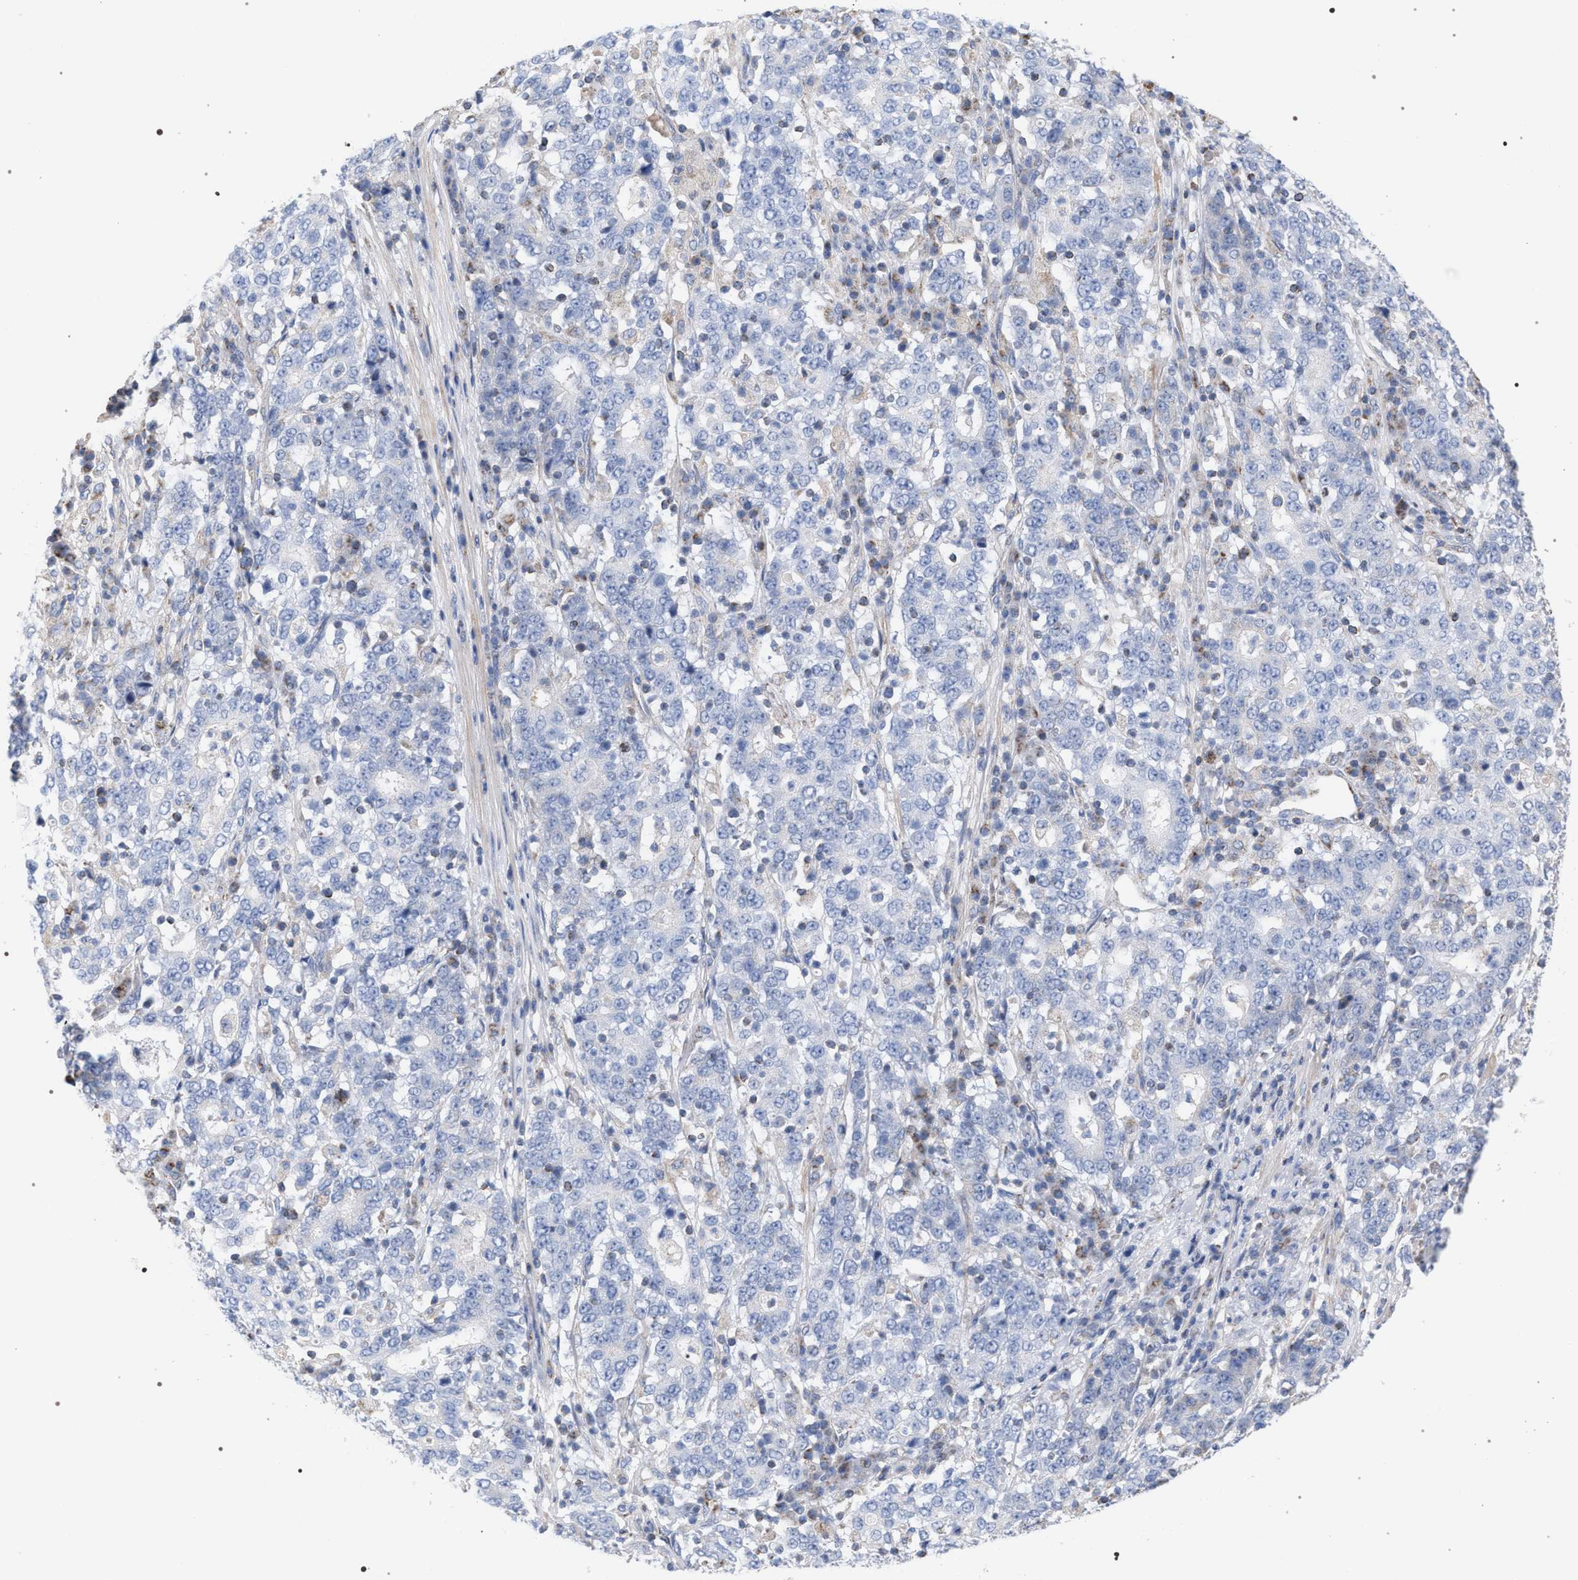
{"staining": {"intensity": "negative", "quantity": "none", "location": "none"}, "tissue": "stomach cancer", "cell_type": "Tumor cells", "image_type": "cancer", "snomed": [{"axis": "morphology", "description": "Adenocarcinoma, NOS"}, {"axis": "topography", "description": "Stomach"}], "caption": "Protein analysis of stomach cancer displays no significant expression in tumor cells.", "gene": "ECI2", "patient": {"sex": "male", "age": 59}}